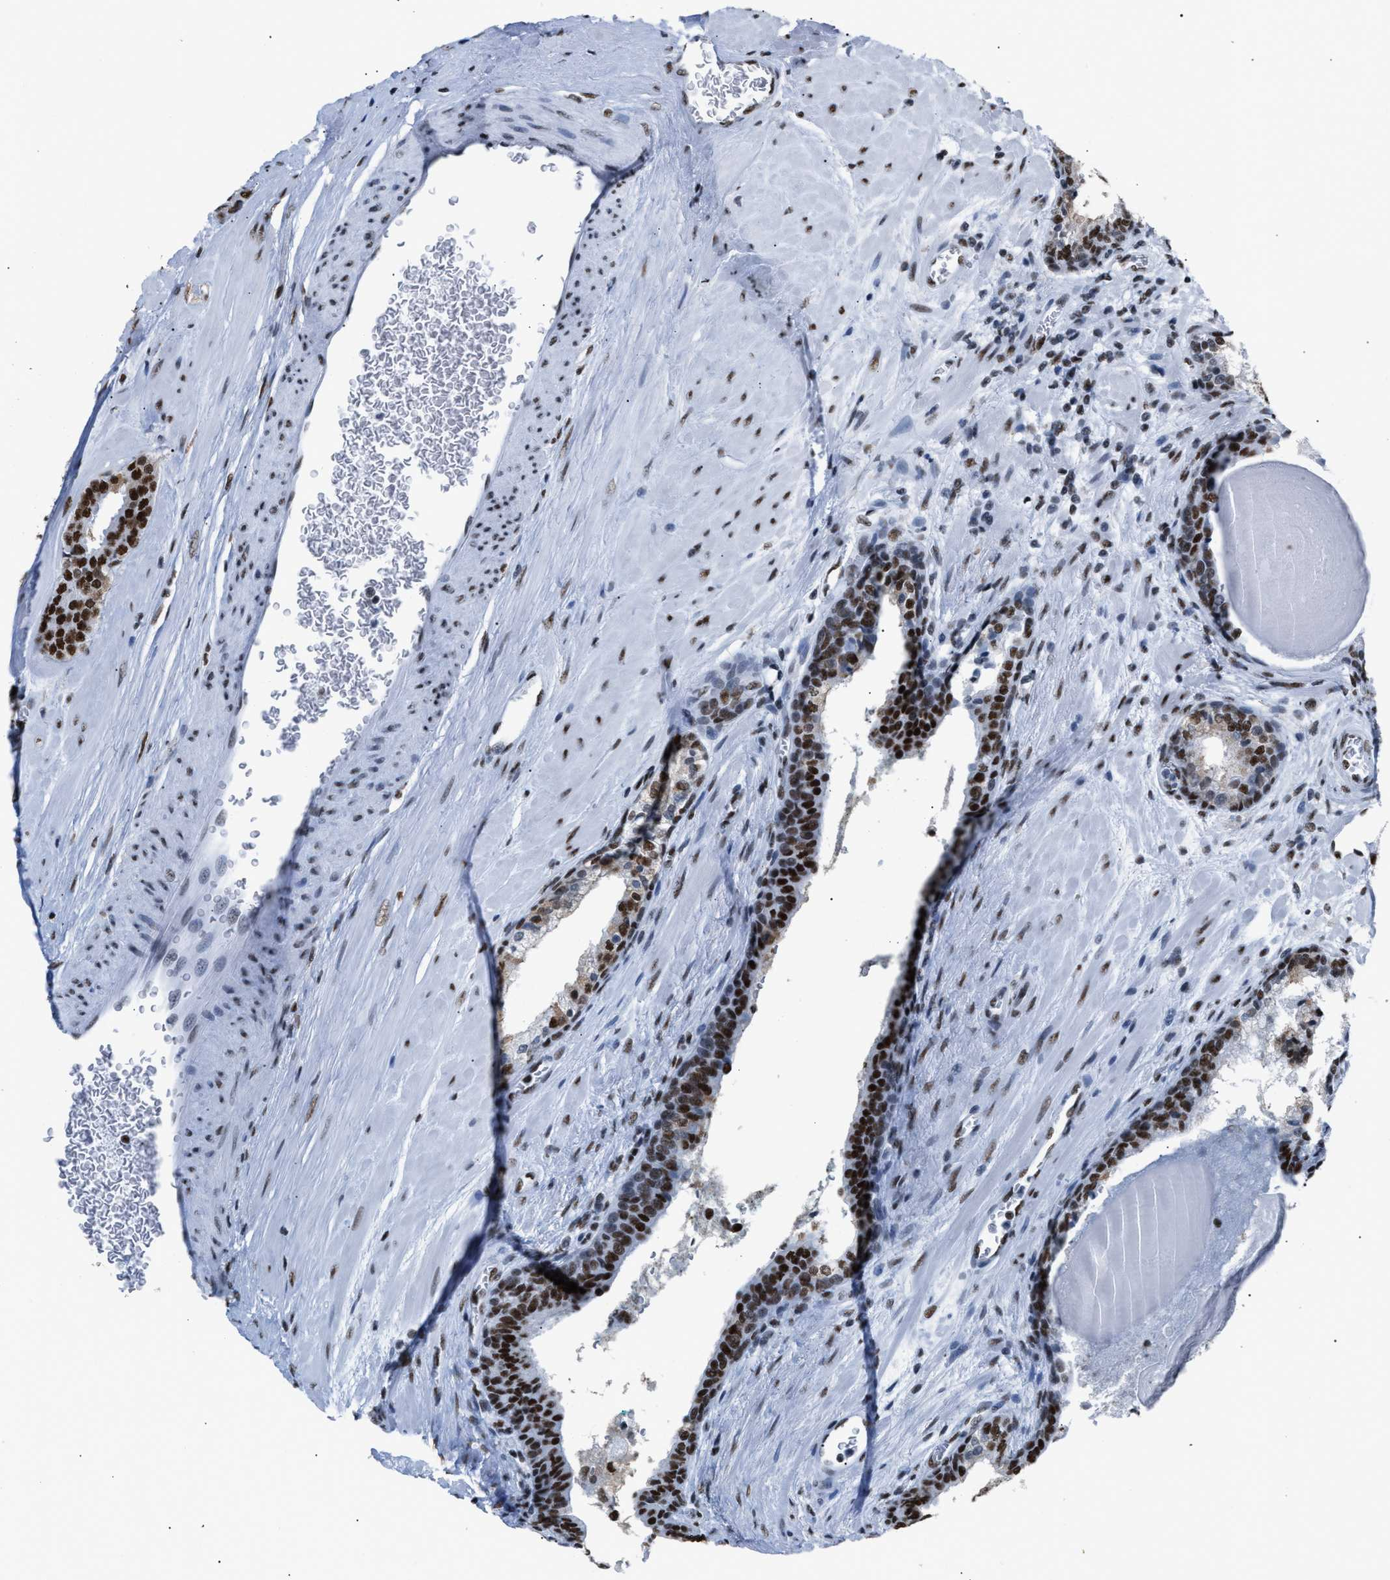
{"staining": {"intensity": "strong", "quantity": "25%-75%", "location": "nuclear"}, "tissue": "prostate cancer", "cell_type": "Tumor cells", "image_type": "cancer", "snomed": [{"axis": "morphology", "description": "Adenocarcinoma, High grade"}, {"axis": "topography", "description": "Prostate"}], "caption": "A micrograph of prostate cancer (adenocarcinoma (high-grade)) stained for a protein demonstrates strong nuclear brown staining in tumor cells.", "gene": "CCAR2", "patient": {"sex": "male", "age": 60}}